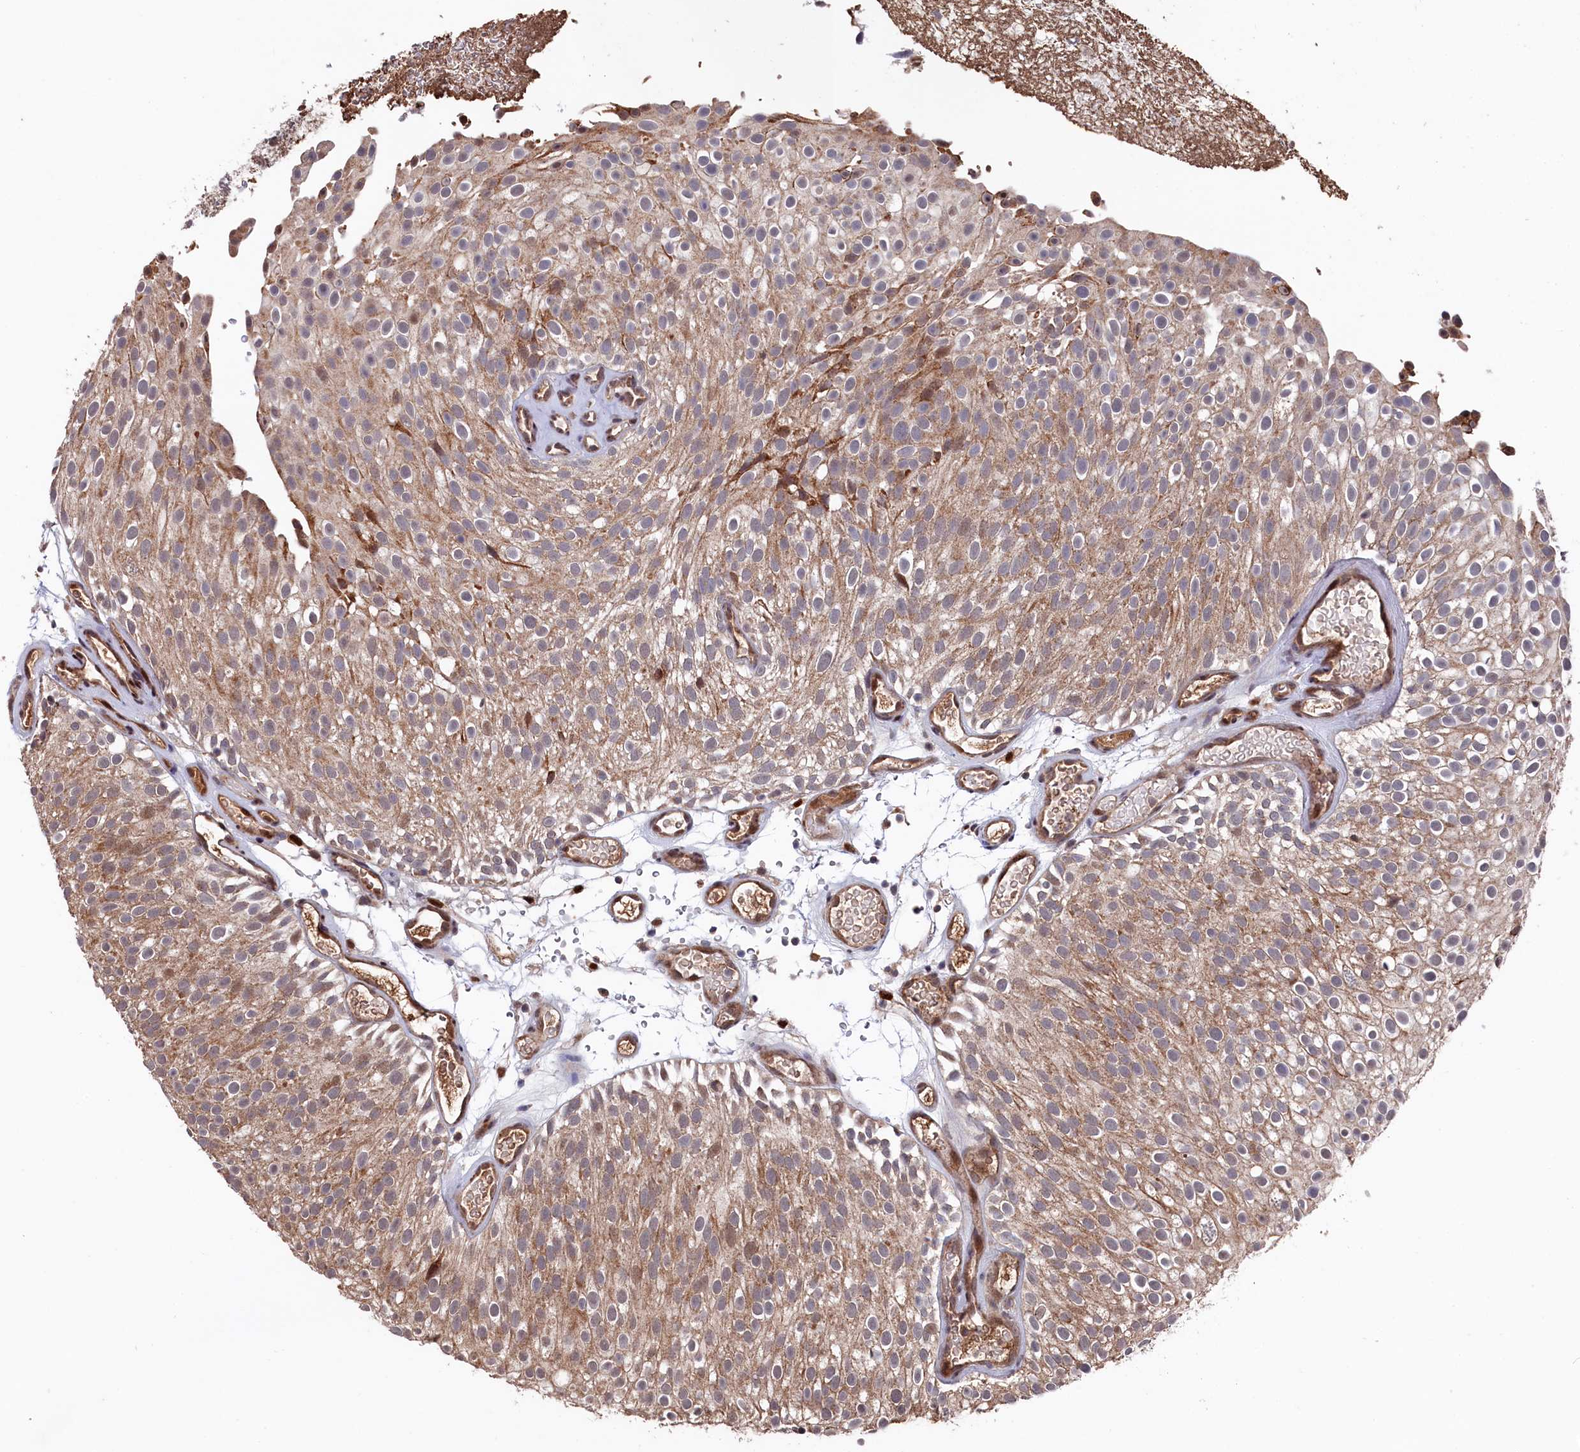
{"staining": {"intensity": "moderate", "quantity": ">75%", "location": "cytoplasmic/membranous"}, "tissue": "urothelial cancer", "cell_type": "Tumor cells", "image_type": "cancer", "snomed": [{"axis": "morphology", "description": "Urothelial carcinoma, Low grade"}, {"axis": "topography", "description": "Urinary bladder"}], "caption": "Immunohistochemical staining of urothelial carcinoma (low-grade) reveals medium levels of moderate cytoplasmic/membranous protein staining in about >75% of tumor cells.", "gene": "CLPX", "patient": {"sex": "male", "age": 78}}